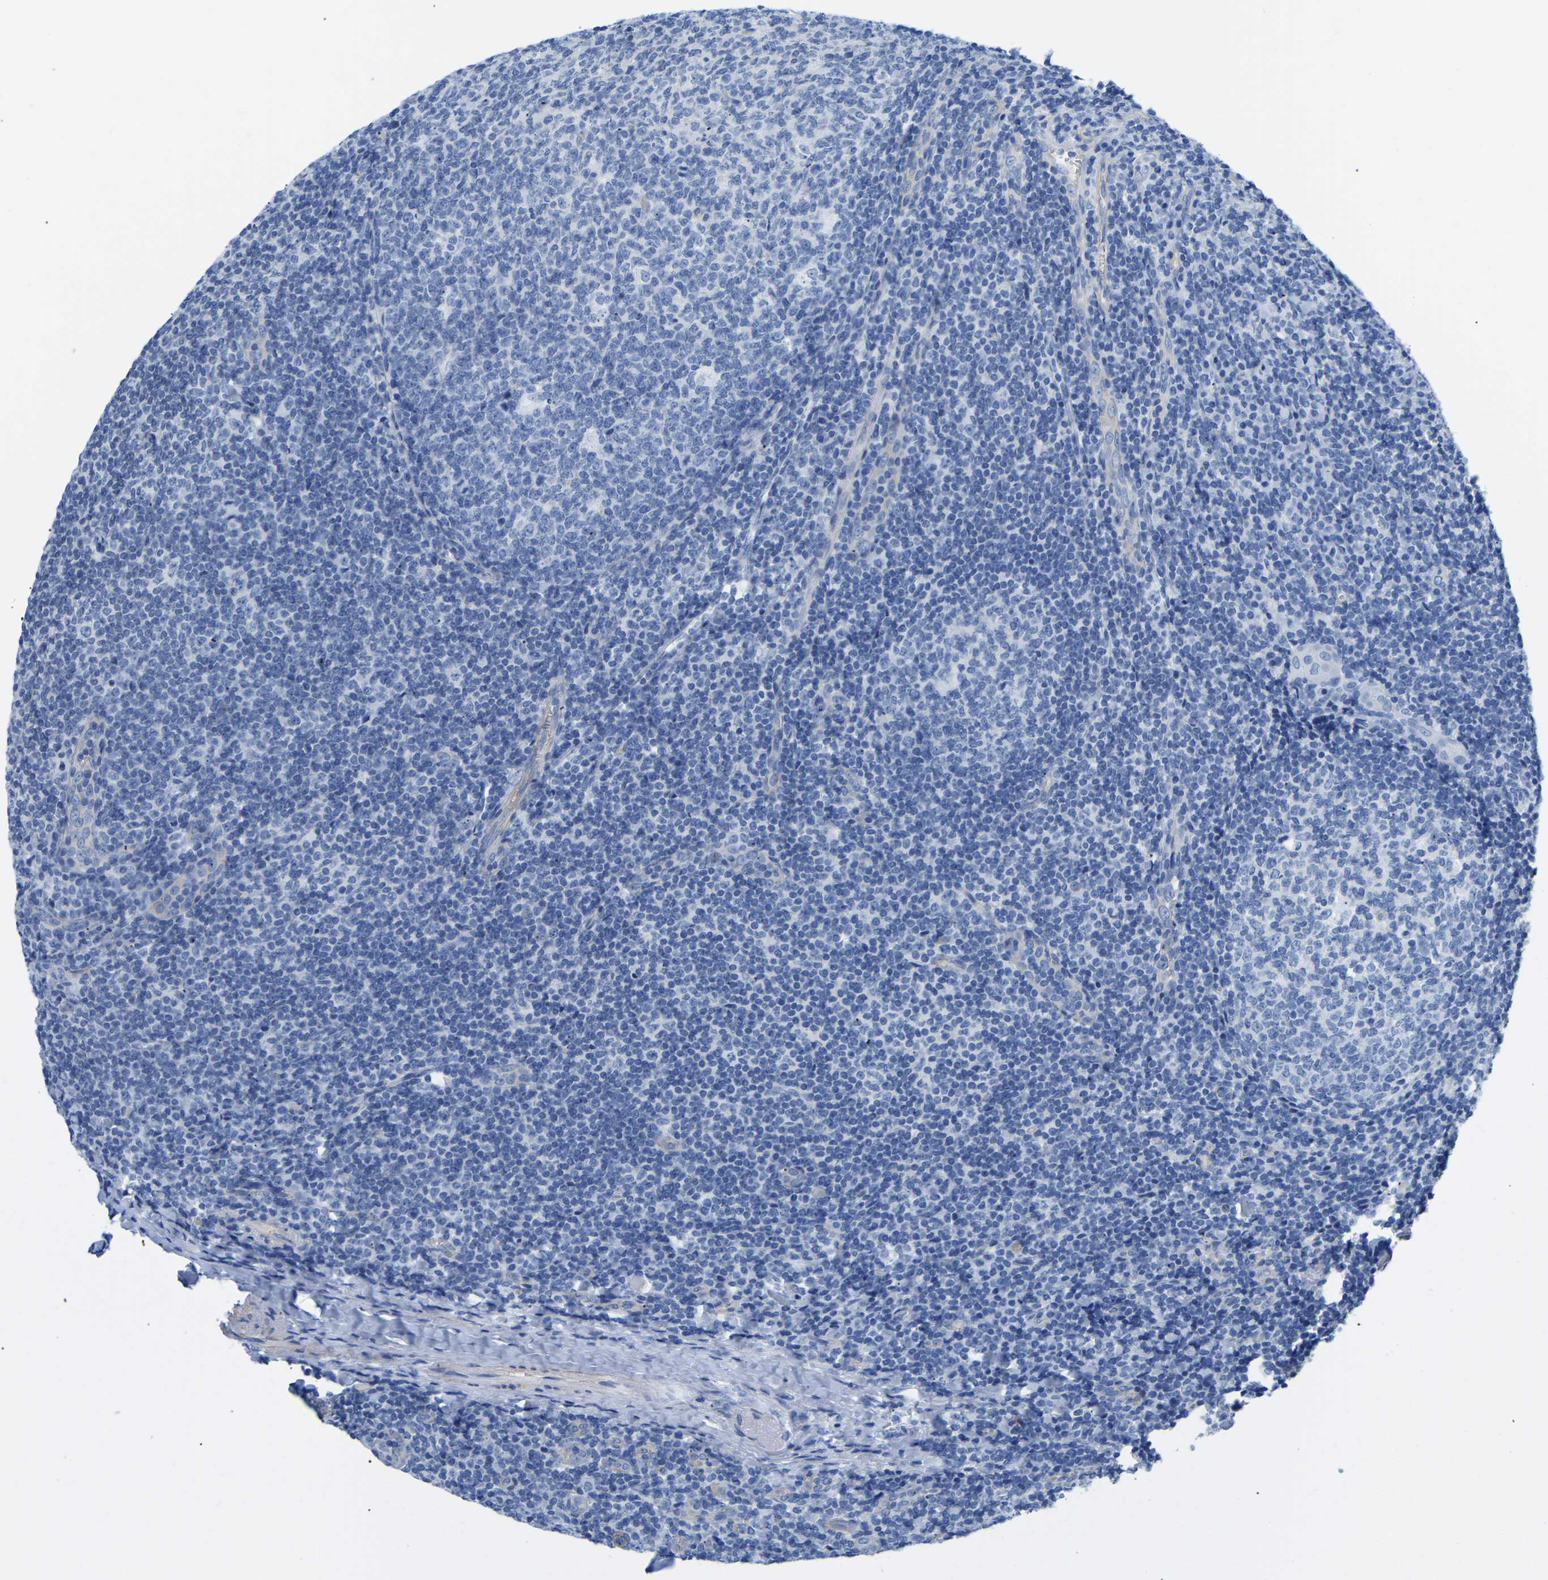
{"staining": {"intensity": "negative", "quantity": "none", "location": "none"}, "tissue": "tonsil", "cell_type": "Germinal center cells", "image_type": "normal", "snomed": [{"axis": "morphology", "description": "Normal tissue, NOS"}, {"axis": "topography", "description": "Tonsil"}], "caption": "Tonsil stained for a protein using IHC shows no expression germinal center cells.", "gene": "UPK3A", "patient": {"sex": "male", "age": 37}}